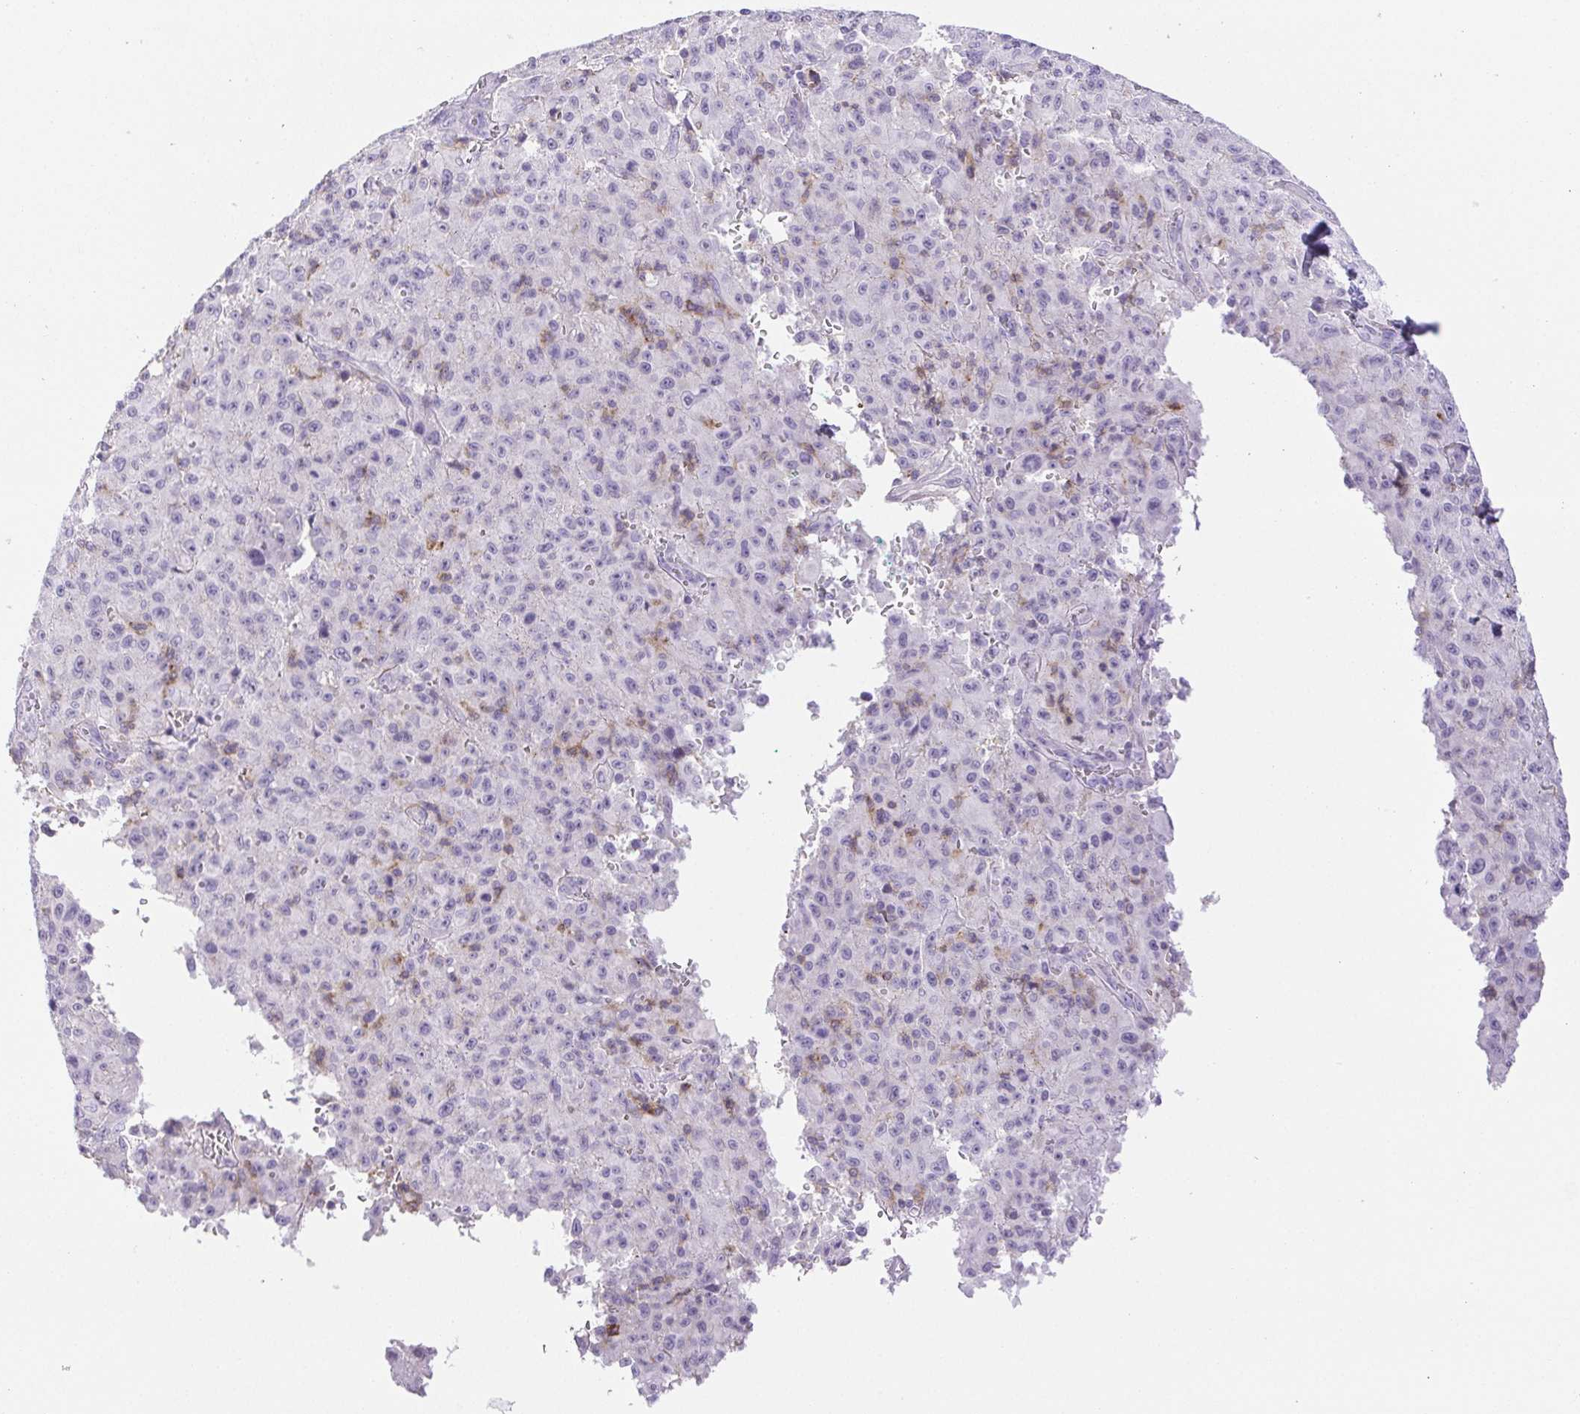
{"staining": {"intensity": "negative", "quantity": "none", "location": "none"}, "tissue": "melanoma", "cell_type": "Tumor cells", "image_type": "cancer", "snomed": [{"axis": "morphology", "description": "Malignant melanoma, NOS"}, {"axis": "topography", "description": "Skin"}], "caption": "Malignant melanoma was stained to show a protein in brown. There is no significant positivity in tumor cells. (DAB immunohistochemistry, high magnification).", "gene": "HLA-G", "patient": {"sex": "male", "age": 46}}